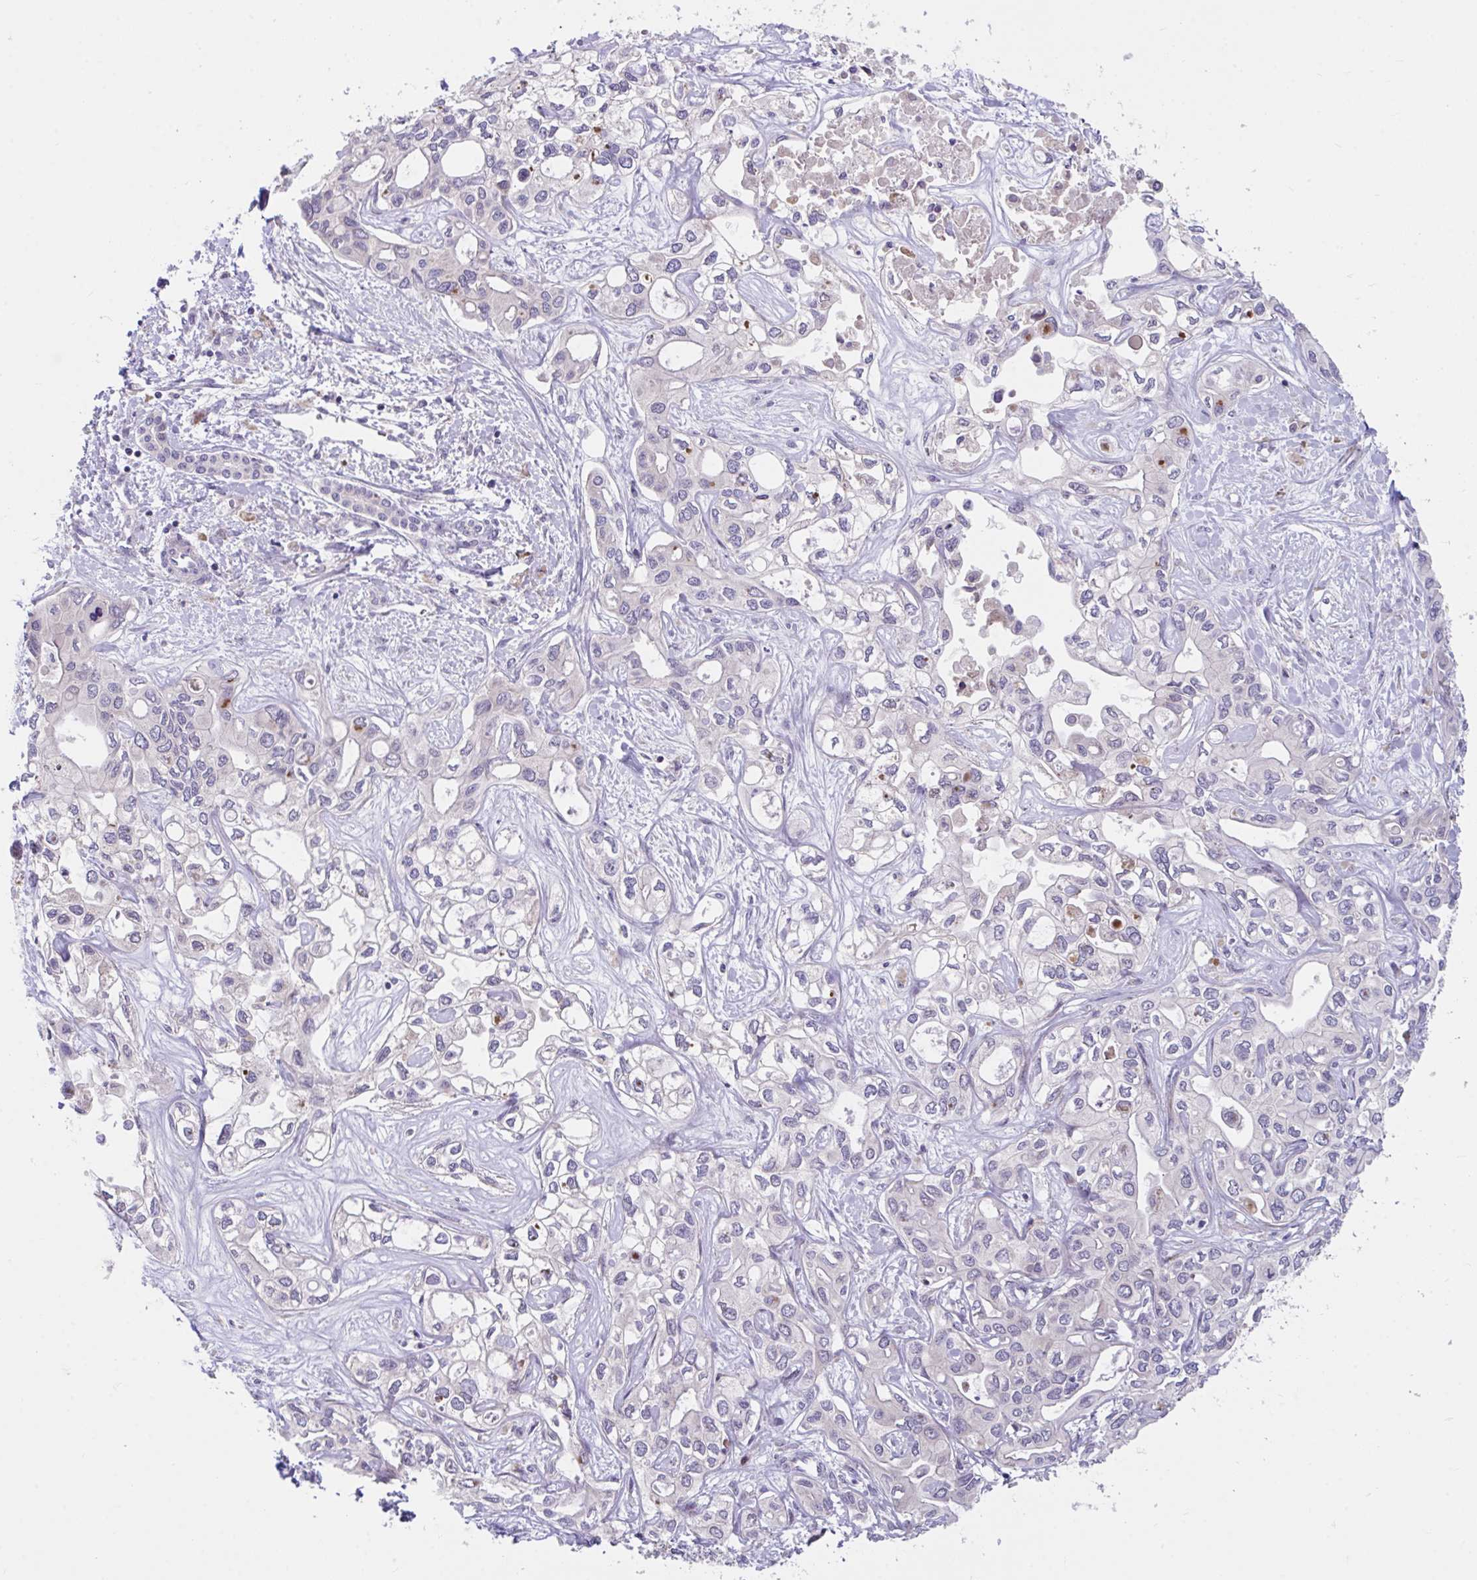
{"staining": {"intensity": "negative", "quantity": "none", "location": "none"}, "tissue": "liver cancer", "cell_type": "Tumor cells", "image_type": "cancer", "snomed": [{"axis": "morphology", "description": "Cholangiocarcinoma"}, {"axis": "topography", "description": "Liver"}], "caption": "Immunohistochemistry image of neoplastic tissue: liver cancer (cholangiocarcinoma) stained with DAB exhibits no significant protein expression in tumor cells.", "gene": "SUSD4", "patient": {"sex": "female", "age": 64}}